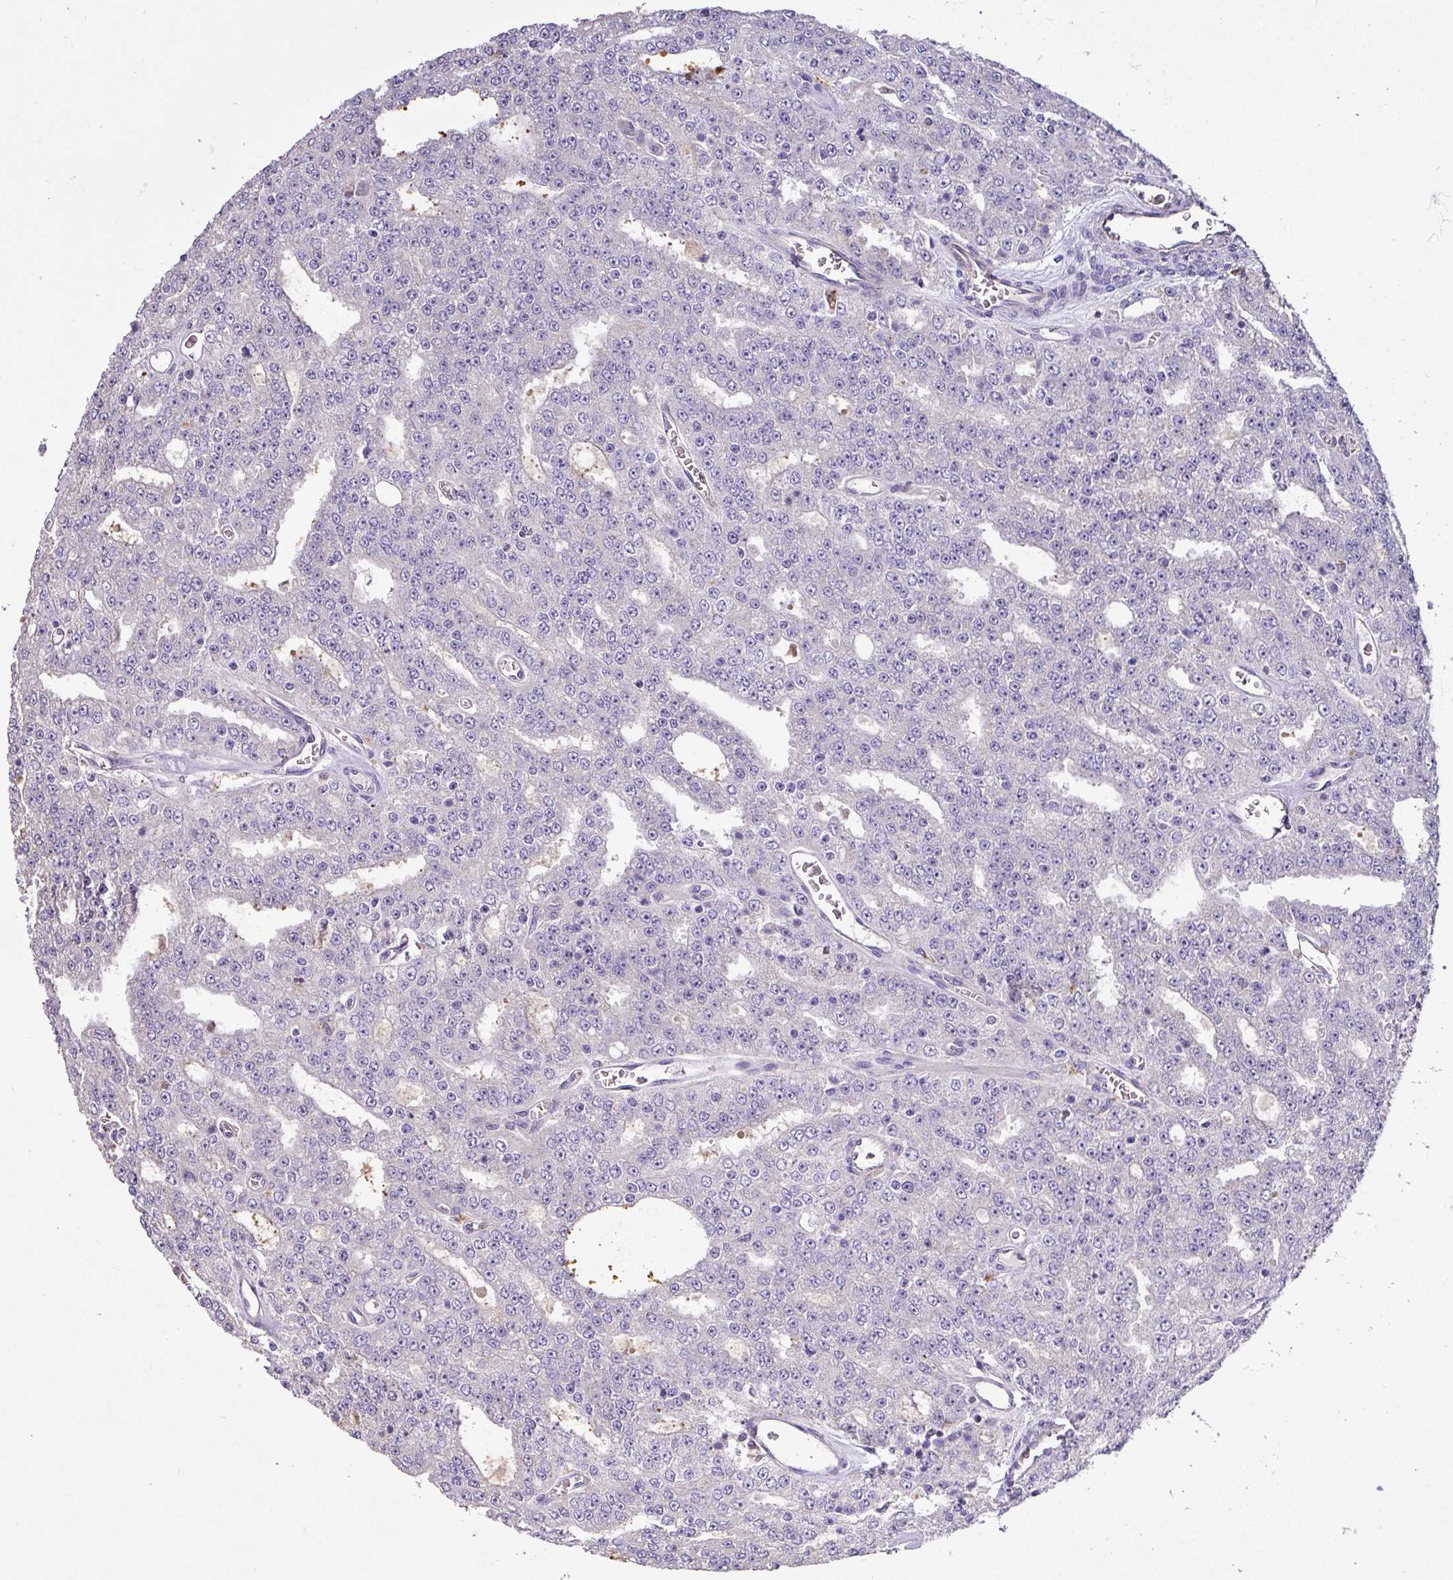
{"staining": {"intensity": "negative", "quantity": "none", "location": "none"}, "tissue": "prostate cancer", "cell_type": "Tumor cells", "image_type": "cancer", "snomed": [{"axis": "morphology", "description": "Adenocarcinoma, High grade"}, {"axis": "topography", "description": "Prostate"}], "caption": "Immunohistochemistry (IHC) histopathology image of neoplastic tissue: human prostate cancer stained with DAB demonstrates no significant protein staining in tumor cells. (Immunohistochemistry (IHC), brightfield microscopy, high magnification).", "gene": "HOXC13", "patient": {"sex": "male", "age": 63}}